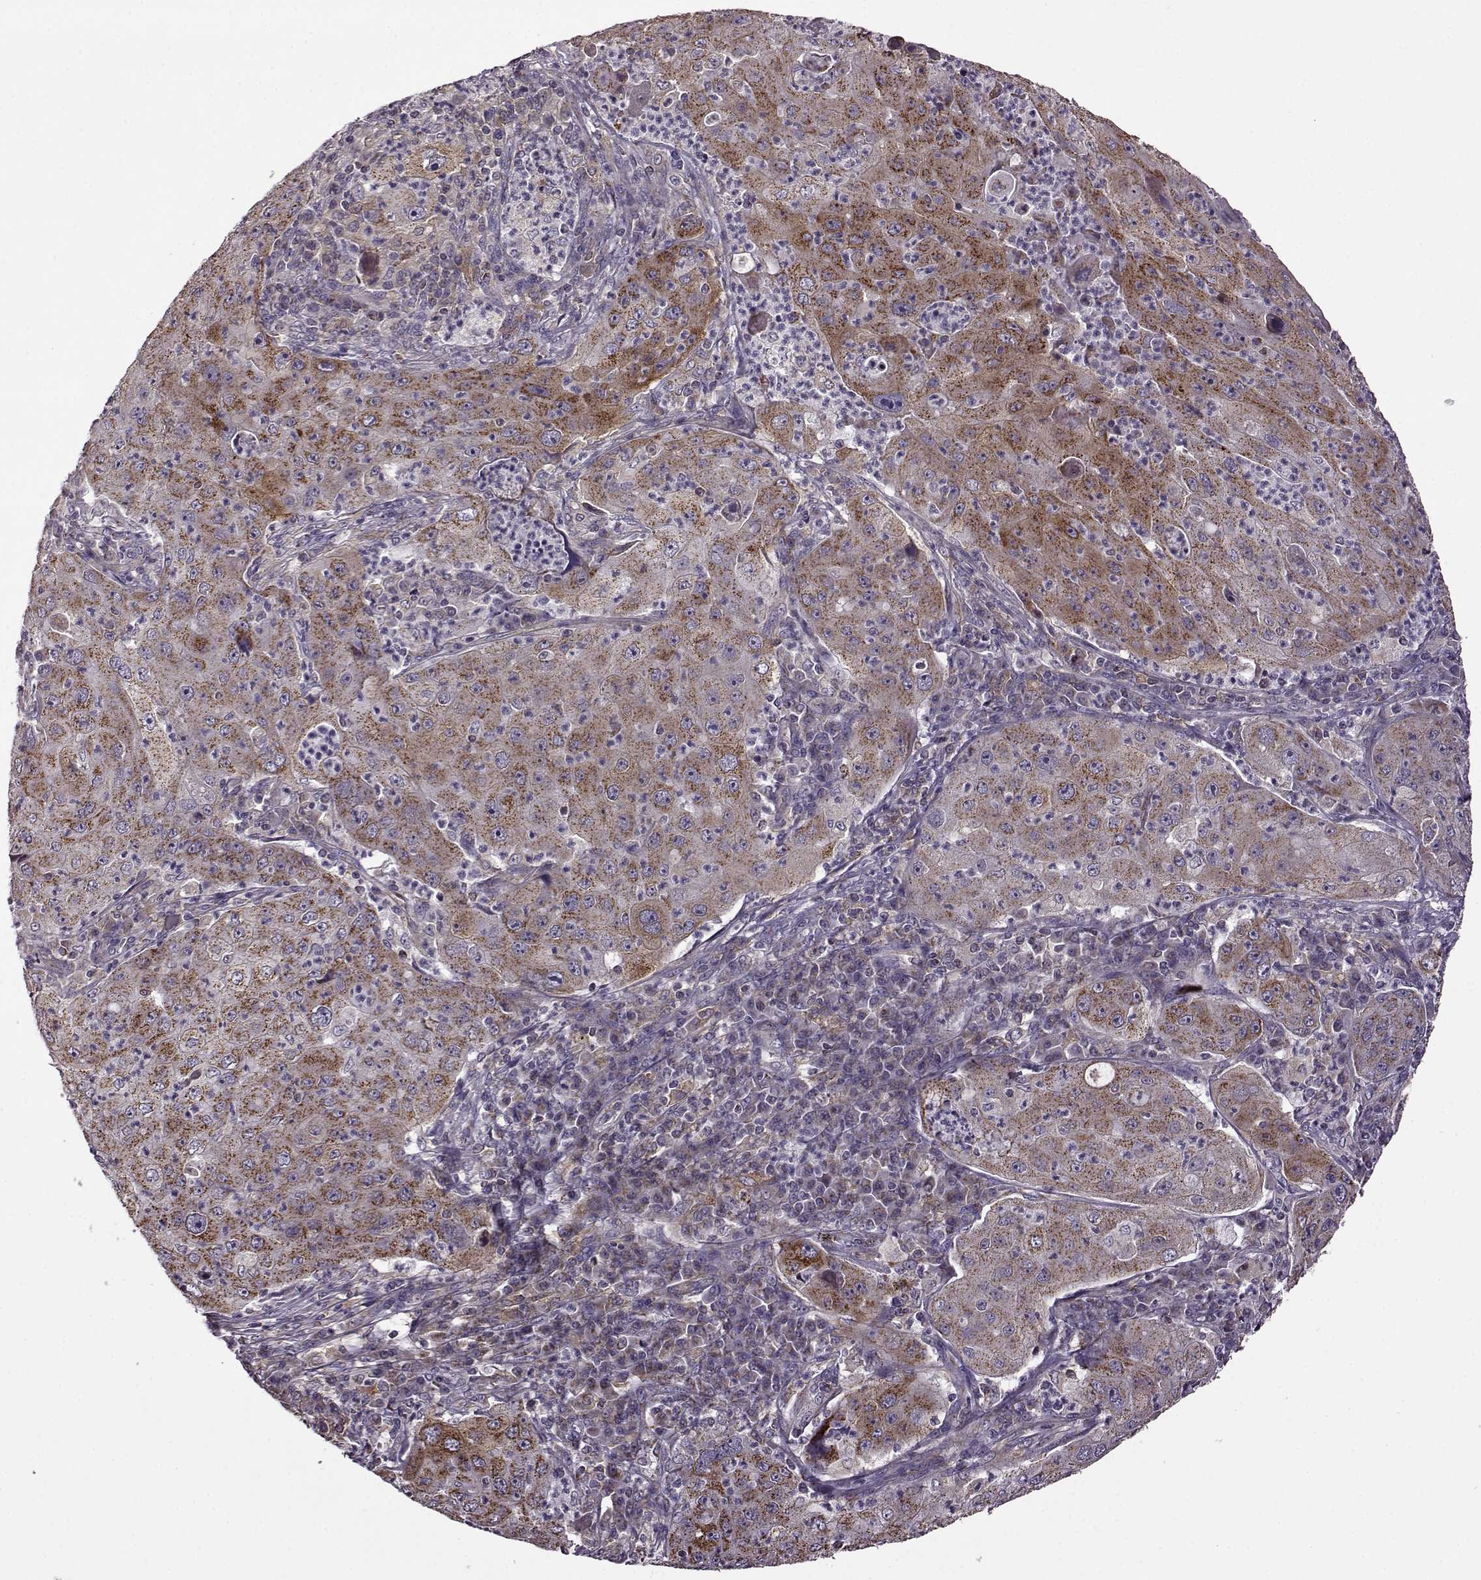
{"staining": {"intensity": "moderate", "quantity": ">75%", "location": "cytoplasmic/membranous"}, "tissue": "lung cancer", "cell_type": "Tumor cells", "image_type": "cancer", "snomed": [{"axis": "morphology", "description": "Squamous cell carcinoma, NOS"}, {"axis": "topography", "description": "Lung"}], "caption": "This photomicrograph shows IHC staining of squamous cell carcinoma (lung), with medium moderate cytoplasmic/membranous positivity in approximately >75% of tumor cells.", "gene": "MTSS1", "patient": {"sex": "female", "age": 59}}